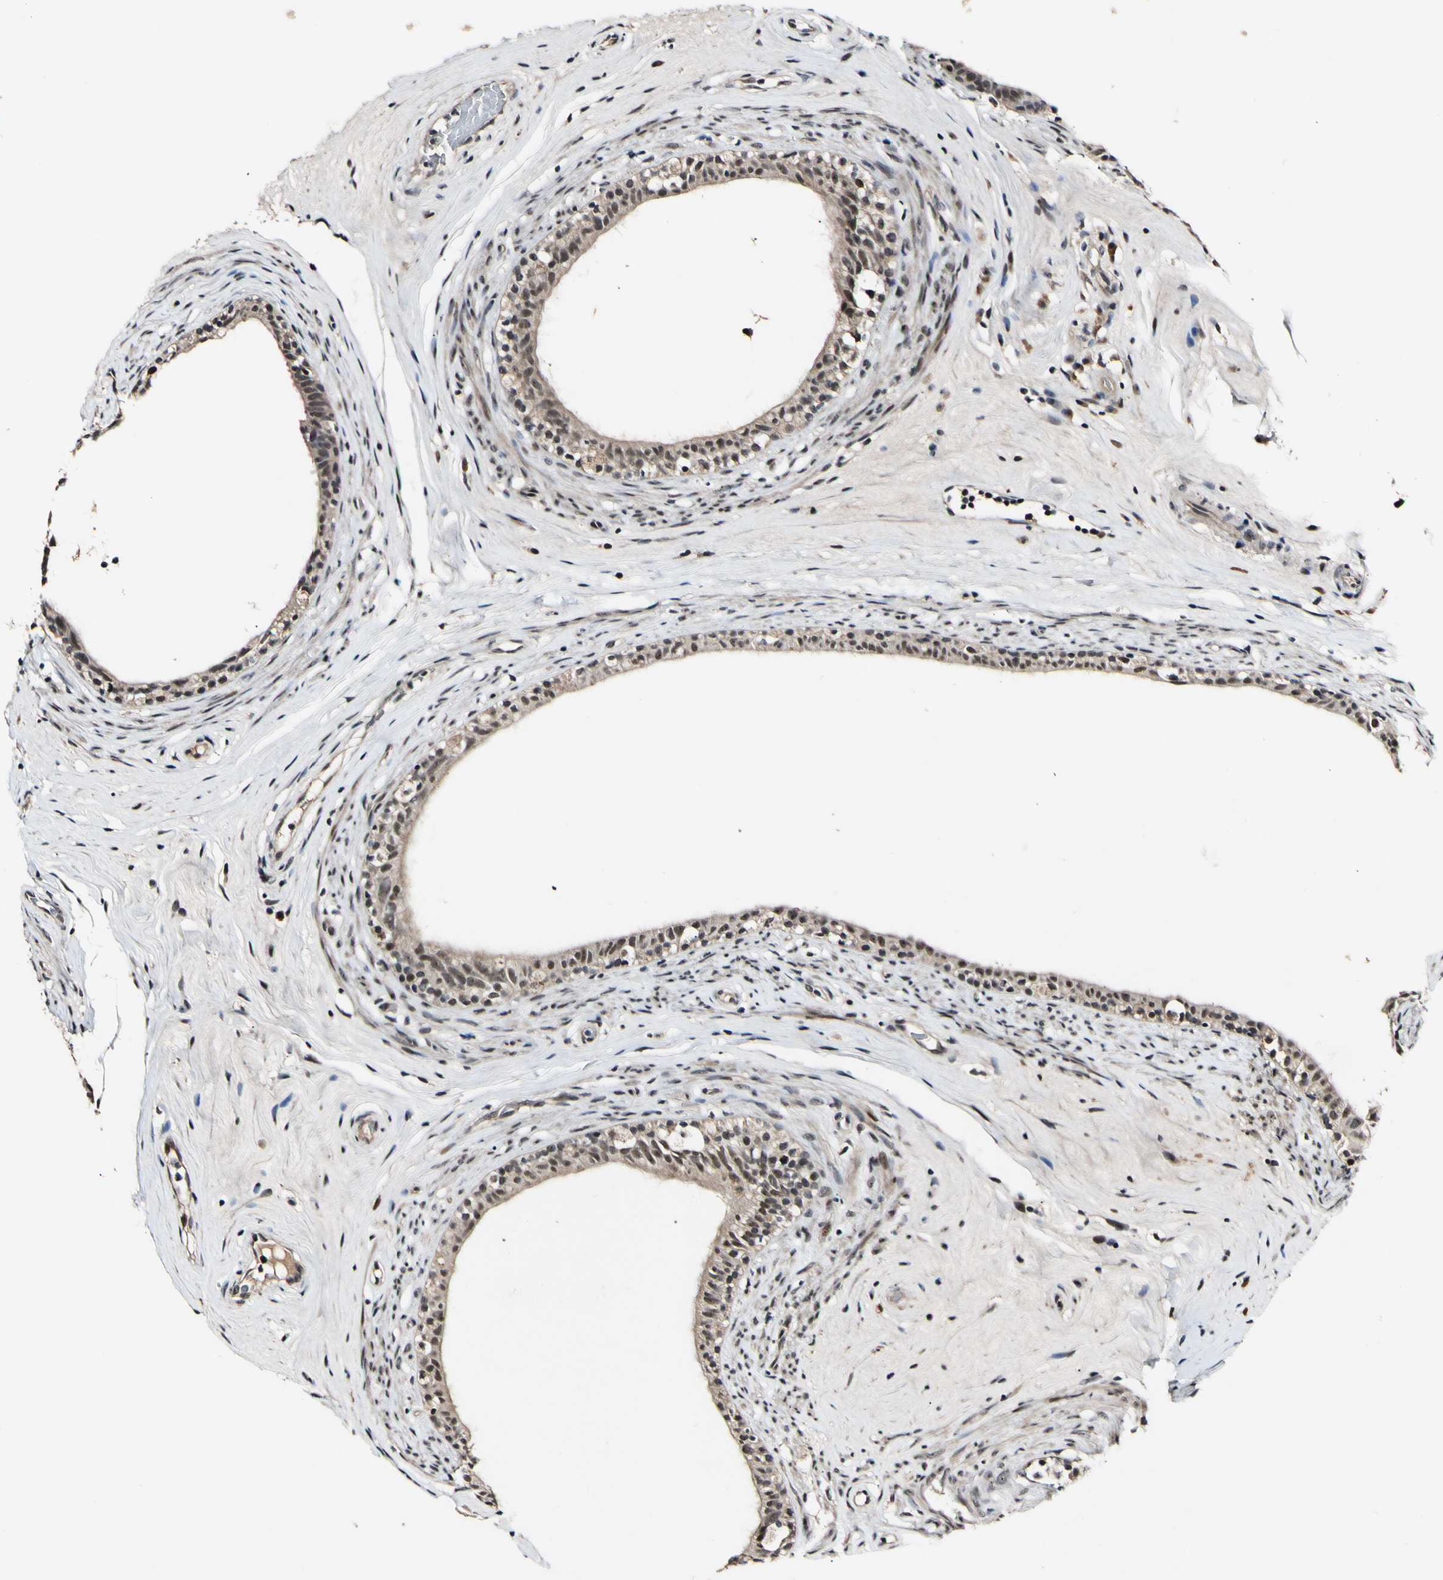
{"staining": {"intensity": "moderate", "quantity": ">75%", "location": "cytoplasmic/membranous,nuclear"}, "tissue": "epididymis", "cell_type": "Glandular cells", "image_type": "normal", "snomed": [{"axis": "morphology", "description": "Normal tissue, NOS"}, {"axis": "morphology", "description": "Inflammation, NOS"}, {"axis": "topography", "description": "Epididymis"}], "caption": "Moderate cytoplasmic/membranous,nuclear expression is appreciated in approximately >75% of glandular cells in normal epididymis. The staining is performed using DAB (3,3'-diaminobenzidine) brown chromogen to label protein expression. The nuclei are counter-stained blue using hematoxylin.", "gene": "POLR2F", "patient": {"sex": "male", "age": 84}}